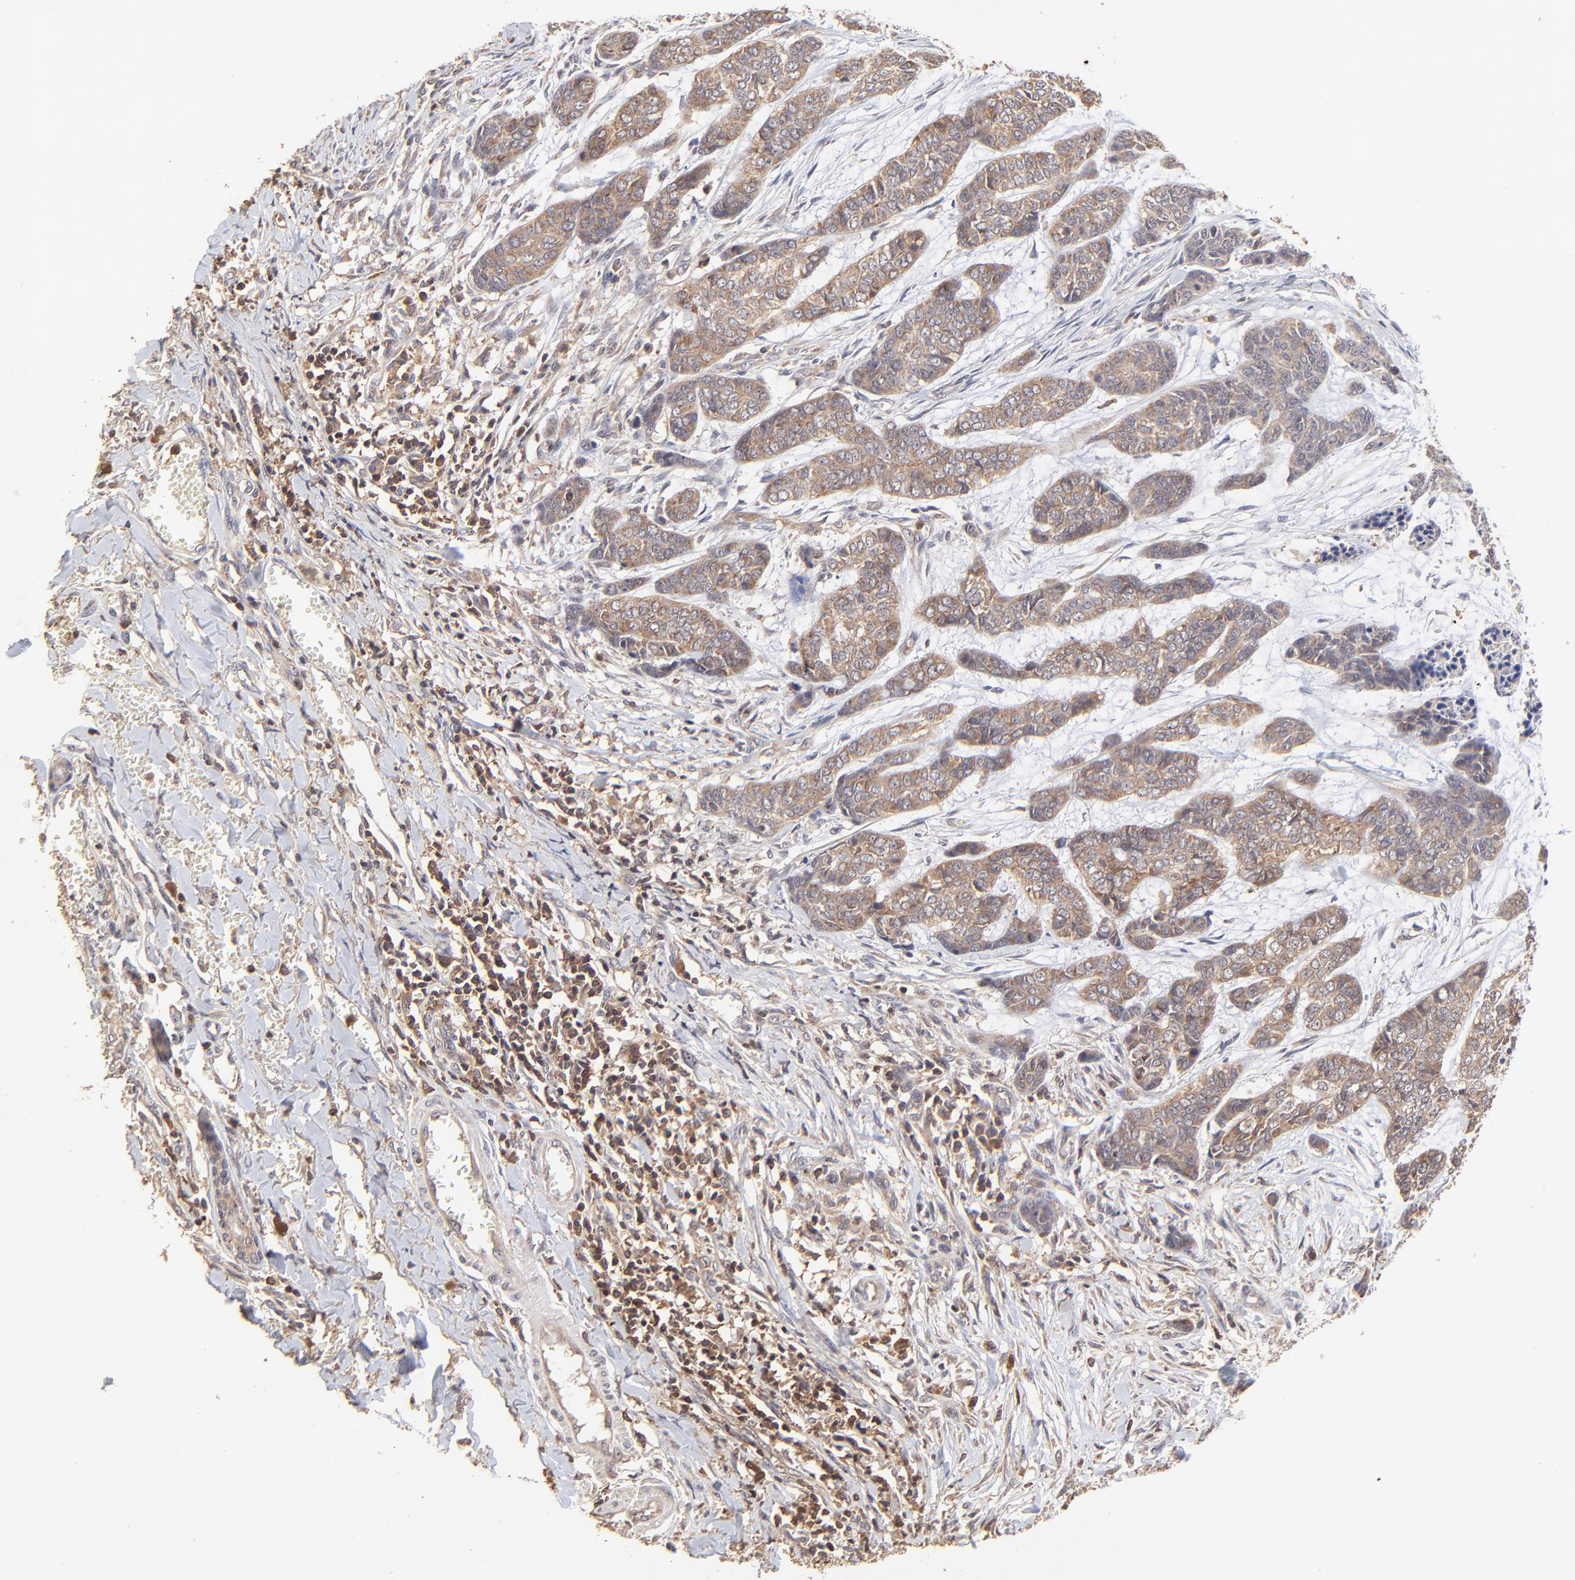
{"staining": {"intensity": "moderate", "quantity": ">75%", "location": "cytoplasmic/membranous"}, "tissue": "skin cancer", "cell_type": "Tumor cells", "image_type": "cancer", "snomed": [{"axis": "morphology", "description": "Basal cell carcinoma"}, {"axis": "topography", "description": "Skin"}], "caption": "Skin cancer stained for a protein demonstrates moderate cytoplasmic/membranous positivity in tumor cells.", "gene": "STON2", "patient": {"sex": "female", "age": 64}}